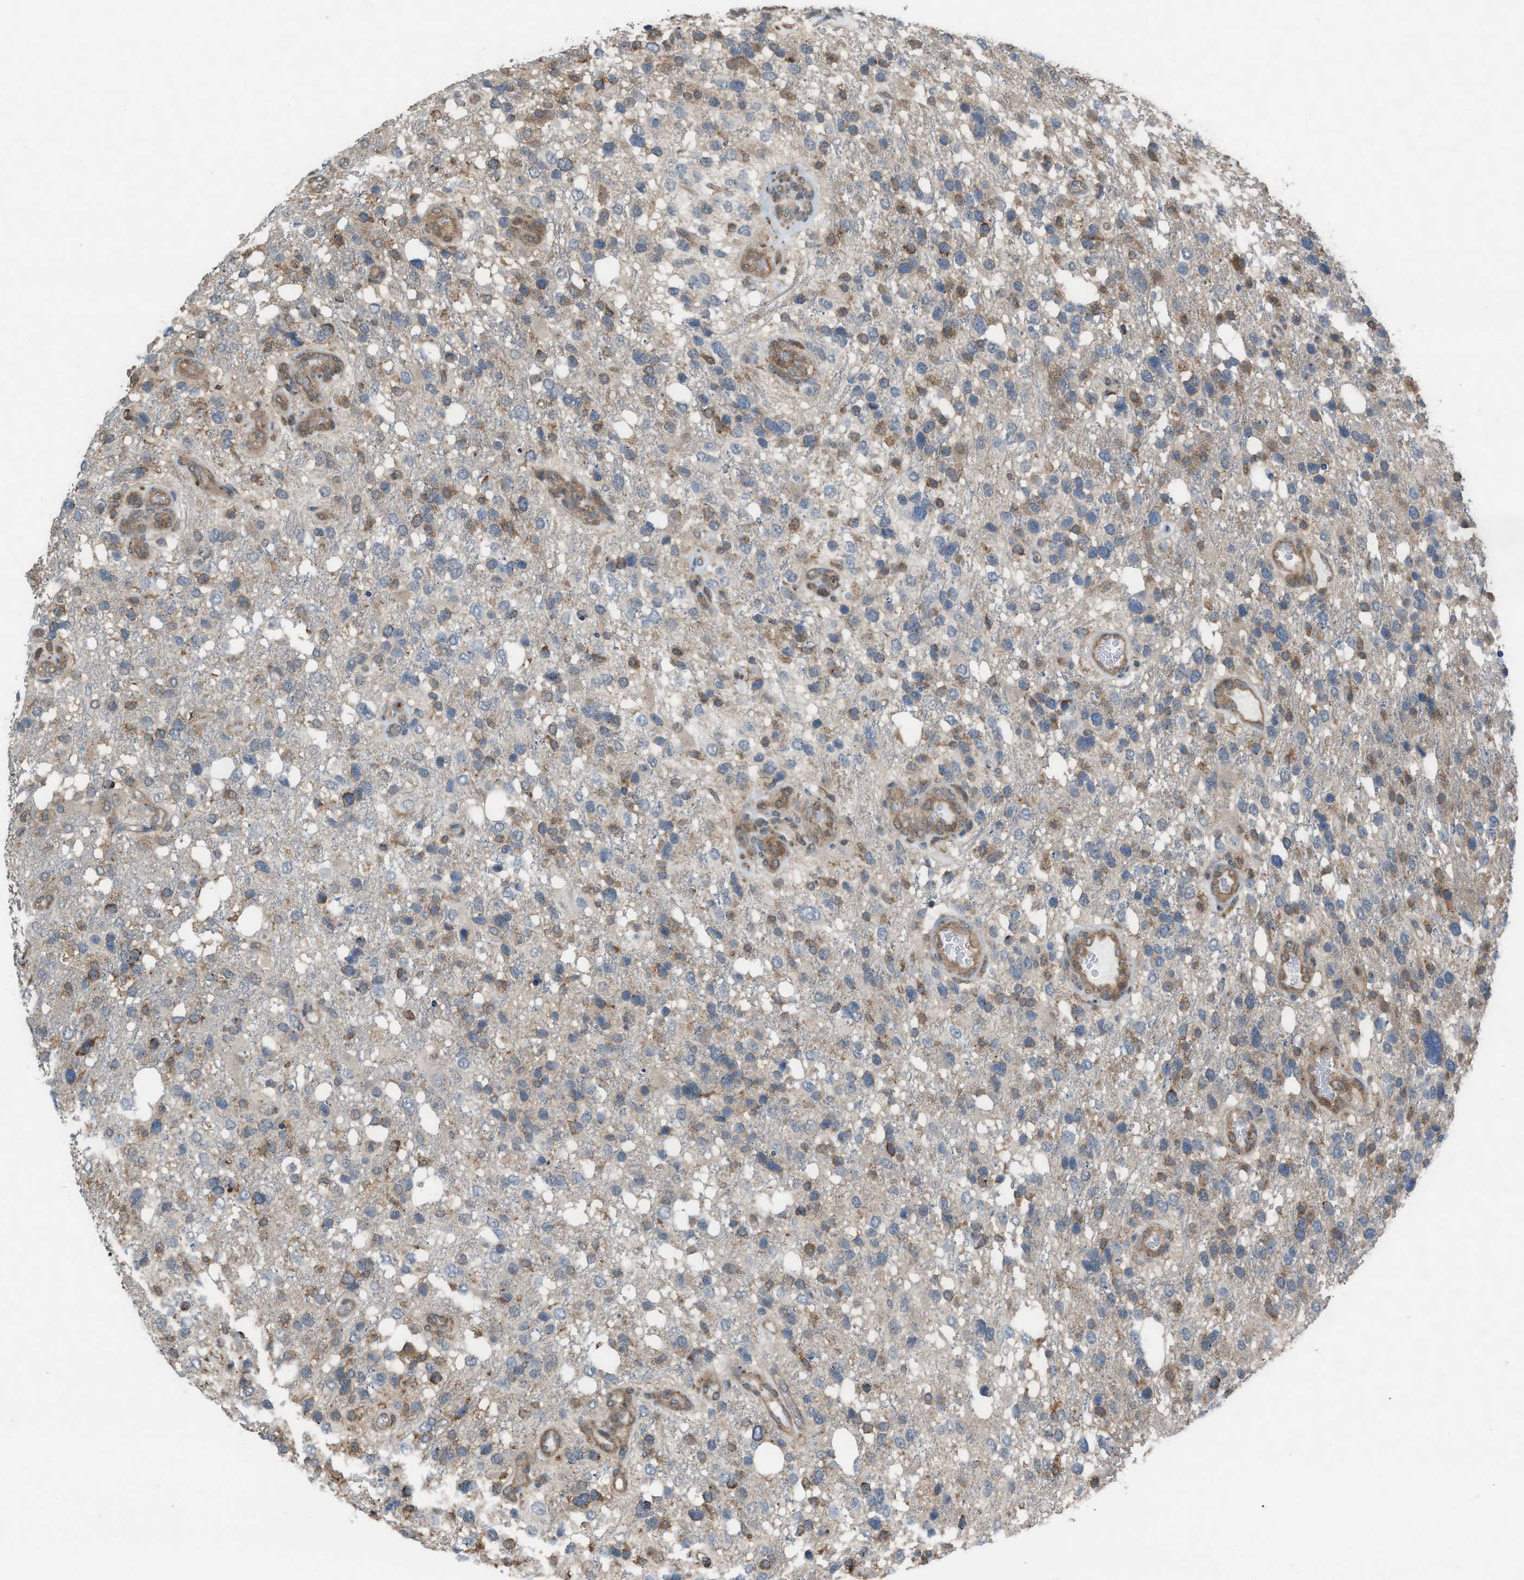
{"staining": {"intensity": "moderate", "quantity": "25%-75%", "location": "cytoplasmic/membranous"}, "tissue": "glioma", "cell_type": "Tumor cells", "image_type": "cancer", "snomed": [{"axis": "morphology", "description": "Glioma, malignant, High grade"}, {"axis": "topography", "description": "Brain"}], "caption": "This is a micrograph of immunohistochemistry (IHC) staining of high-grade glioma (malignant), which shows moderate positivity in the cytoplasmic/membranous of tumor cells.", "gene": "PLAA", "patient": {"sex": "female", "age": 58}}